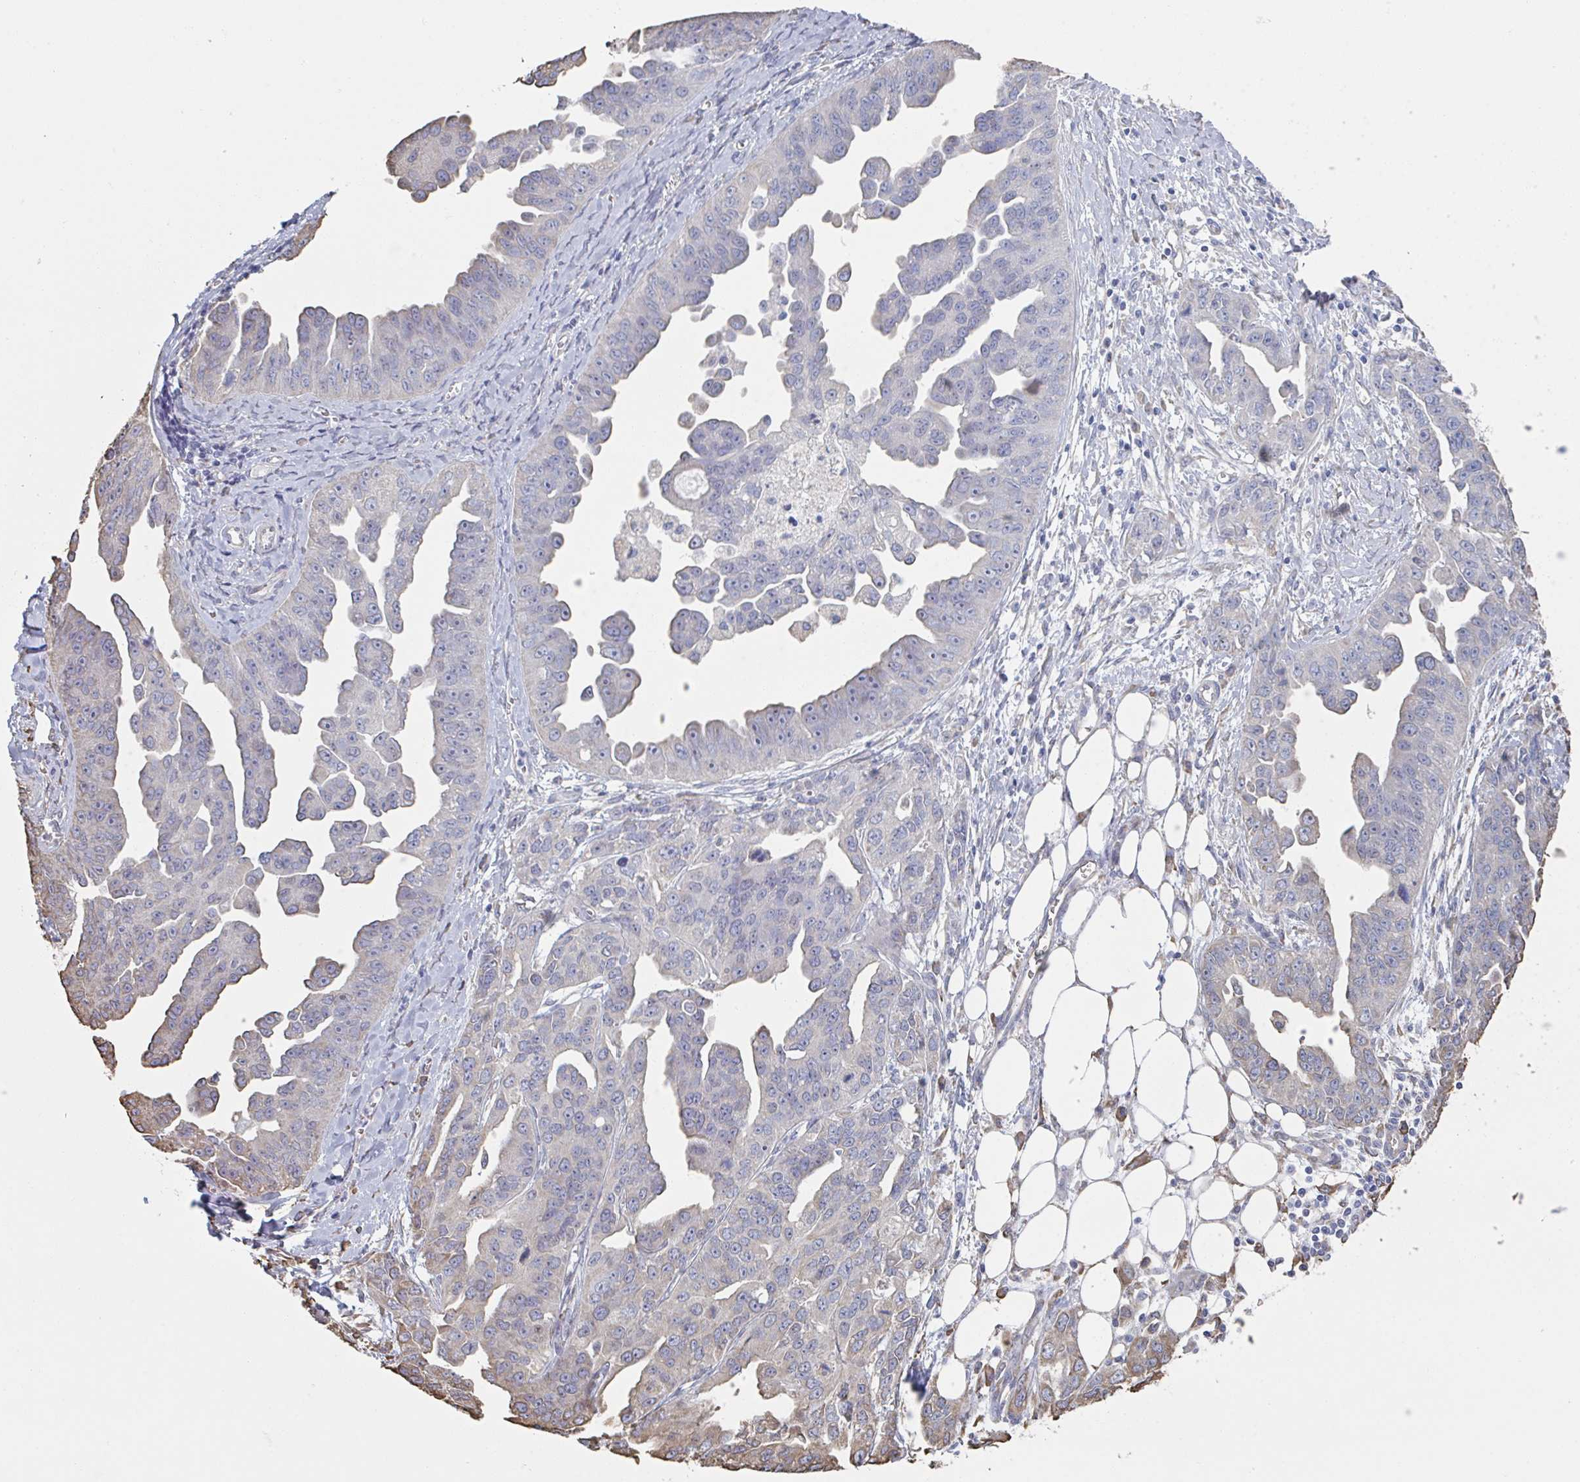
{"staining": {"intensity": "moderate", "quantity": "<25%", "location": "cytoplasmic/membranous"}, "tissue": "ovarian cancer", "cell_type": "Tumor cells", "image_type": "cancer", "snomed": [{"axis": "morphology", "description": "Cystadenocarcinoma, serous, NOS"}, {"axis": "topography", "description": "Ovary"}], "caption": "Ovarian cancer stained for a protein exhibits moderate cytoplasmic/membranous positivity in tumor cells.", "gene": "RAB5IF", "patient": {"sex": "female", "age": 75}}